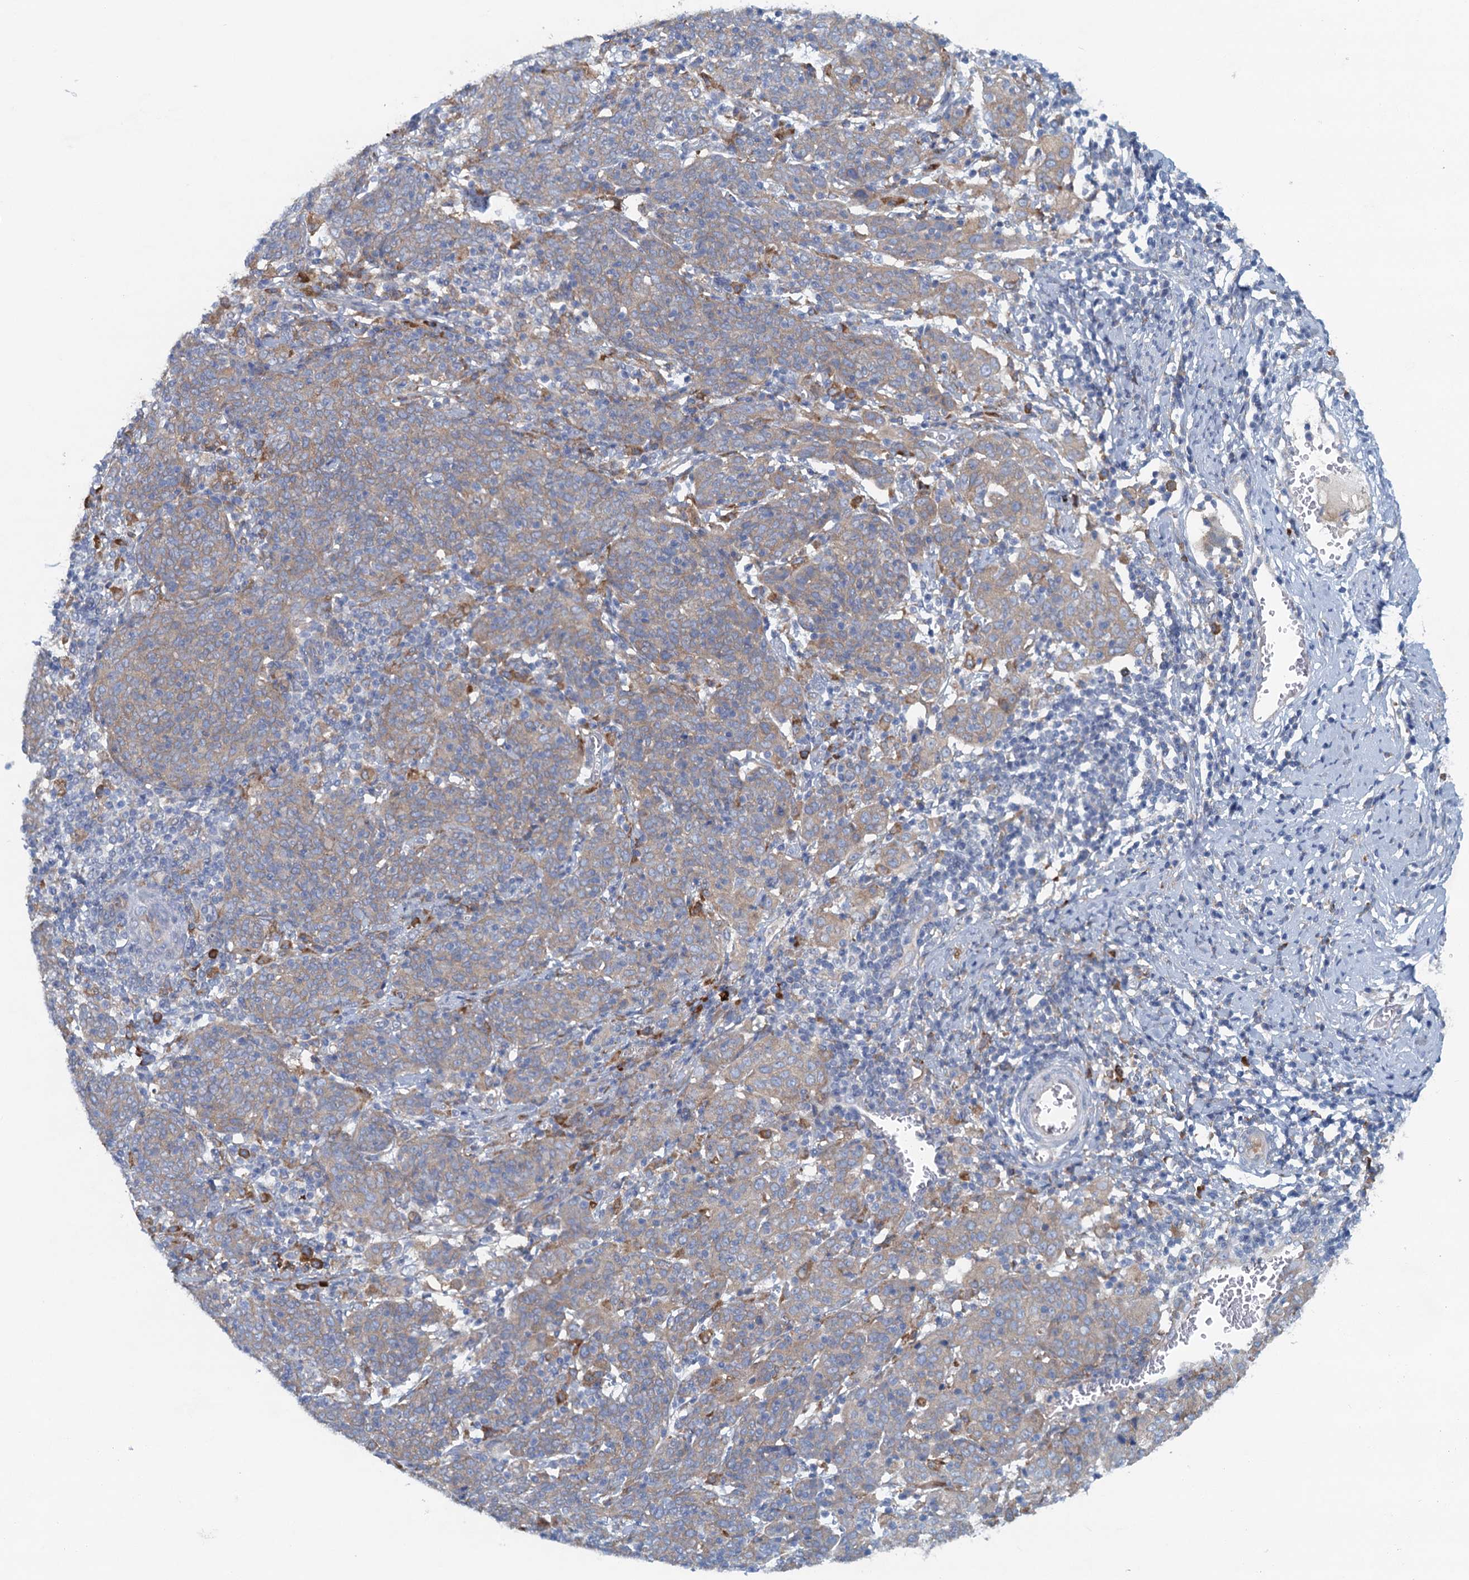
{"staining": {"intensity": "weak", "quantity": ">75%", "location": "cytoplasmic/membranous"}, "tissue": "cervical cancer", "cell_type": "Tumor cells", "image_type": "cancer", "snomed": [{"axis": "morphology", "description": "Squamous cell carcinoma, NOS"}, {"axis": "topography", "description": "Cervix"}], "caption": "Protein staining of cervical cancer (squamous cell carcinoma) tissue displays weak cytoplasmic/membranous positivity in about >75% of tumor cells. The staining was performed using DAB (3,3'-diaminobenzidine), with brown indicating positive protein expression. Nuclei are stained blue with hematoxylin.", "gene": "MYDGF", "patient": {"sex": "female", "age": 67}}